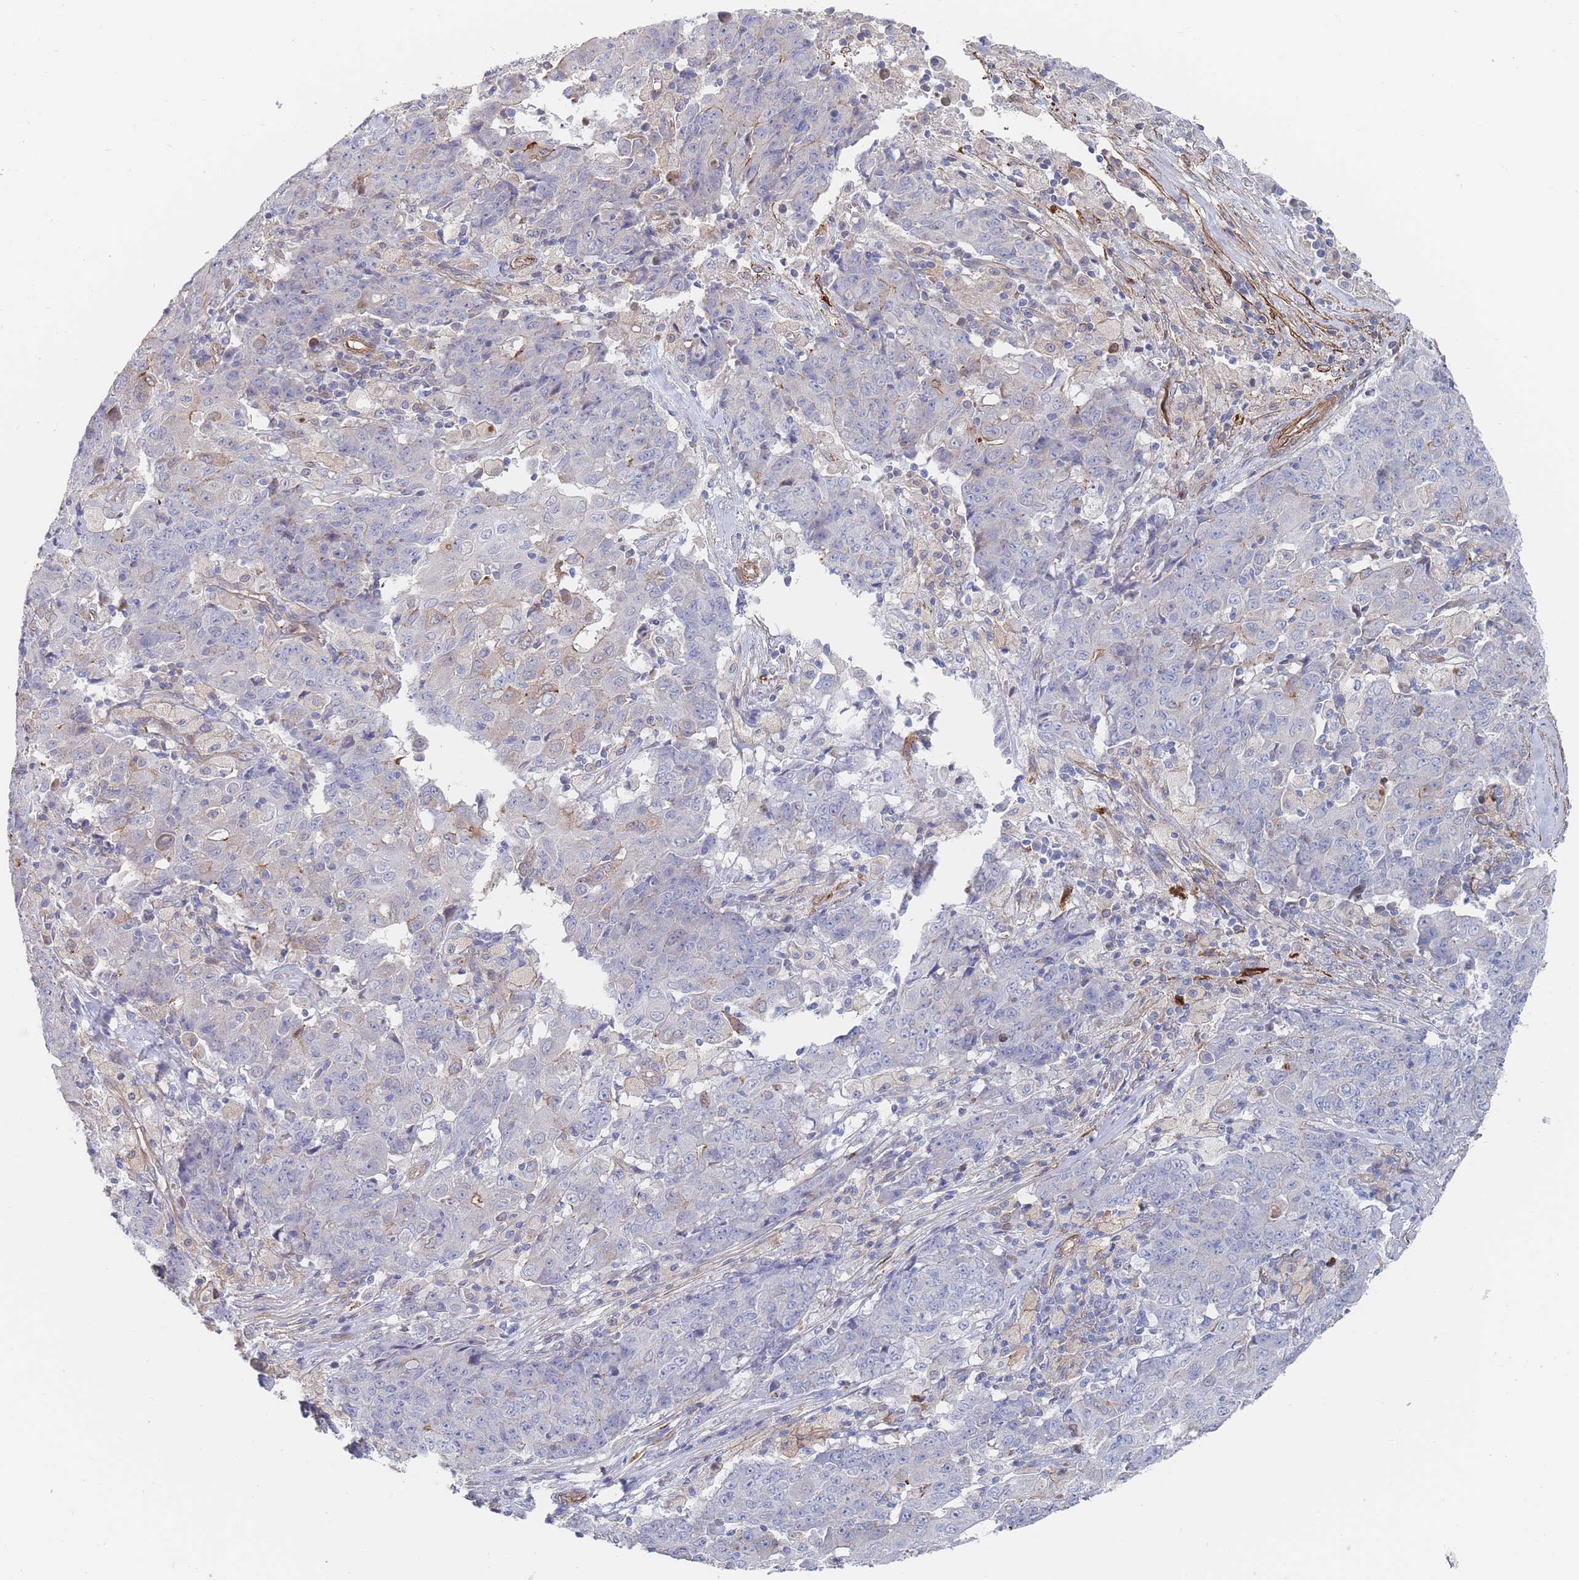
{"staining": {"intensity": "negative", "quantity": "none", "location": "none"}, "tissue": "ovarian cancer", "cell_type": "Tumor cells", "image_type": "cancer", "snomed": [{"axis": "morphology", "description": "Carcinoma, endometroid"}, {"axis": "topography", "description": "Ovary"}], "caption": "Immunohistochemistry (IHC) micrograph of ovarian cancer (endometroid carcinoma) stained for a protein (brown), which shows no staining in tumor cells. (Brightfield microscopy of DAB (3,3'-diaminobenzidine) immunohistochemistry (IHC) at high magnification).", "gene": "G6PC1", "patient": {"sex": "female", "age": 42}}